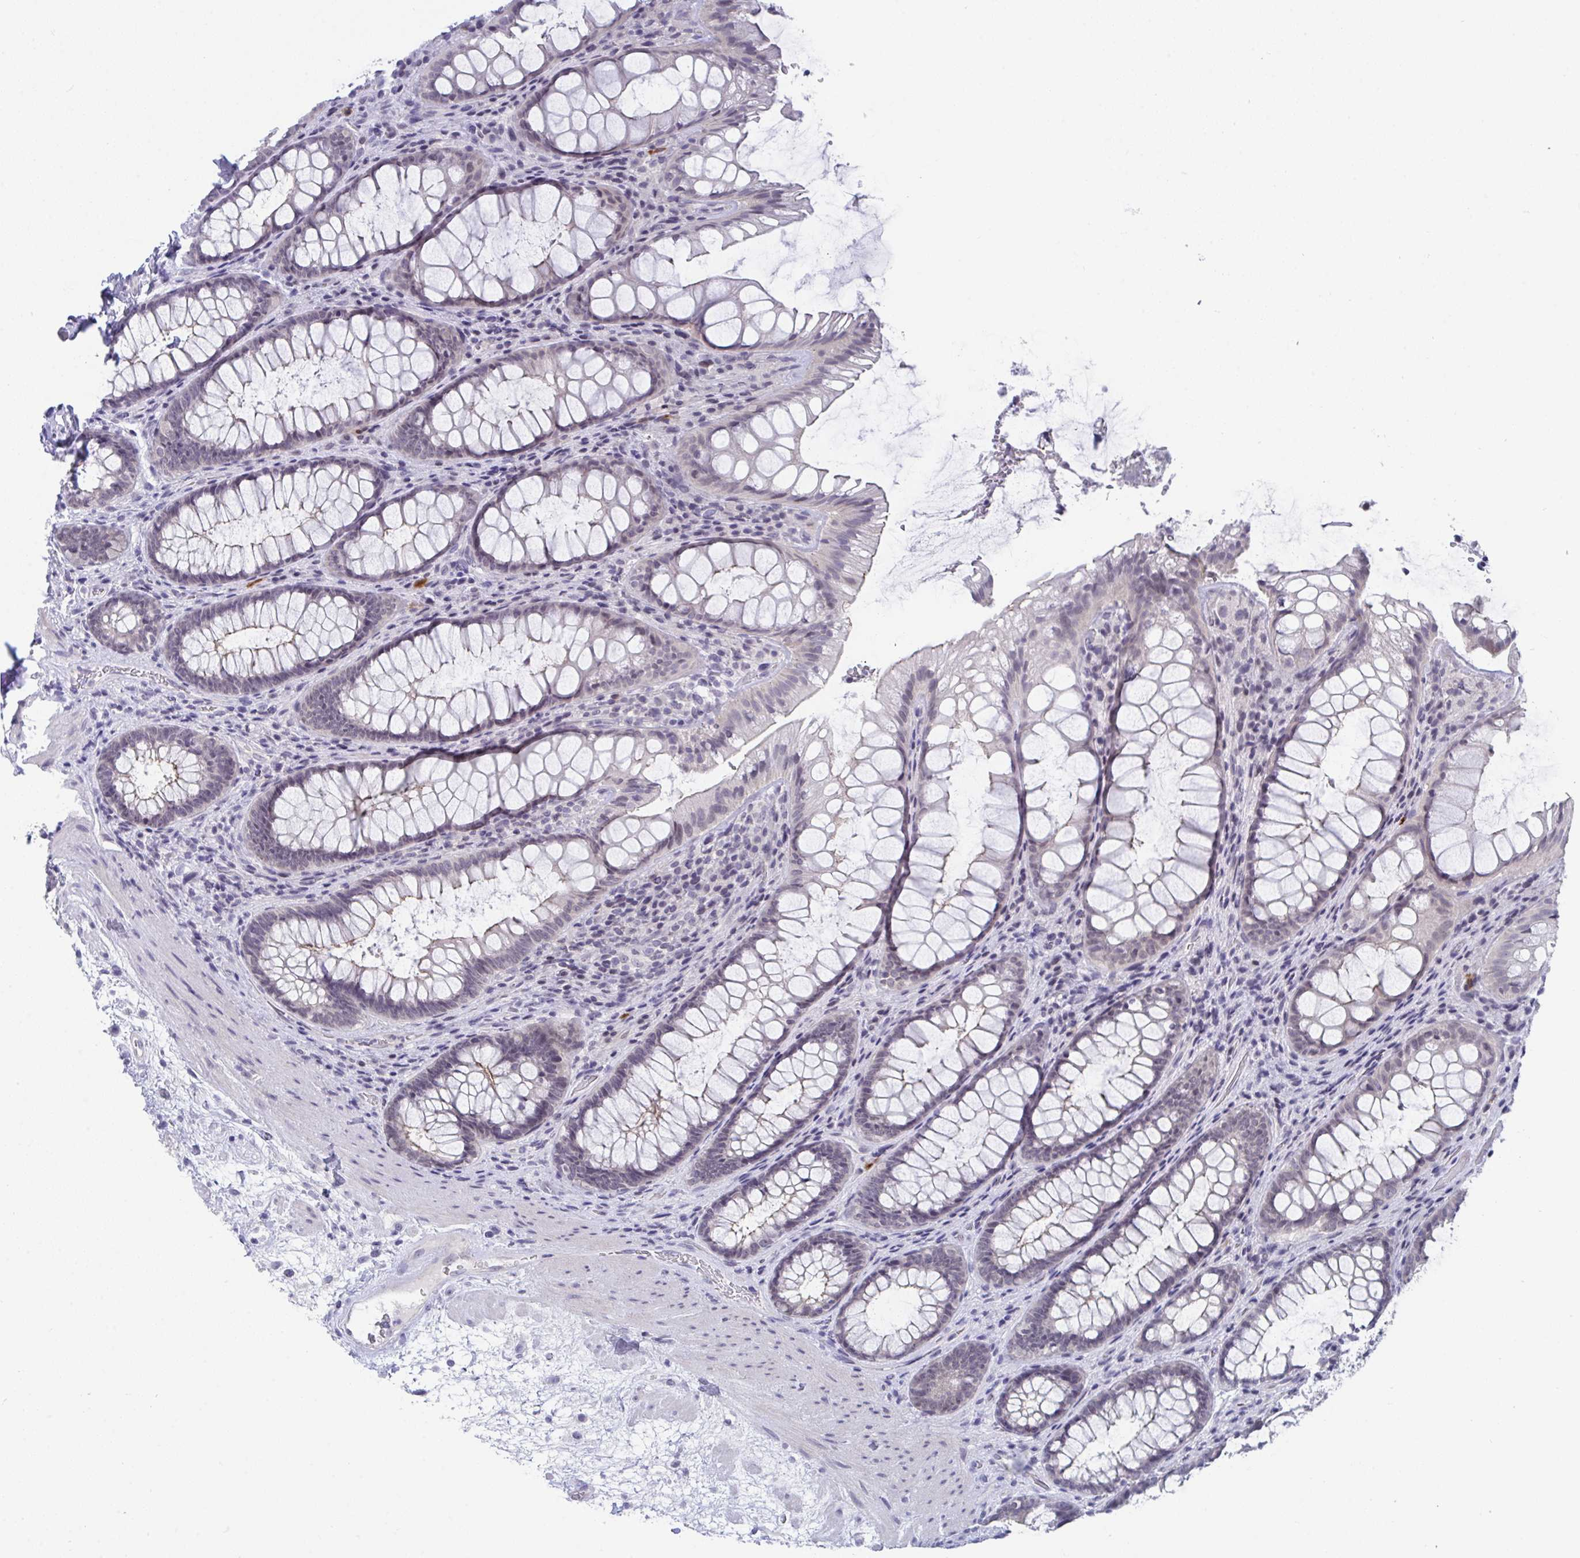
{"staining": {"intensity": "weak", "quantity": "<25%", "location": "nuclear"}, "tissue": "rectum", "cell_type": "Glandular cells", "image_type": "normal", "snomed": [{"axis": "morphology", "description": "Normal tissue, NOS"}, {"axis": "topography", "description": "Rectum"}], "caption": "Protein analysis of benign rectum exhibits no significant staining in glandular cells. (Brightfield microscopy of DAB immunohistochemistry (IHC) at high magnification).", "gene": "BMAL2", "patient": {"sex": "male", "age": 72}}